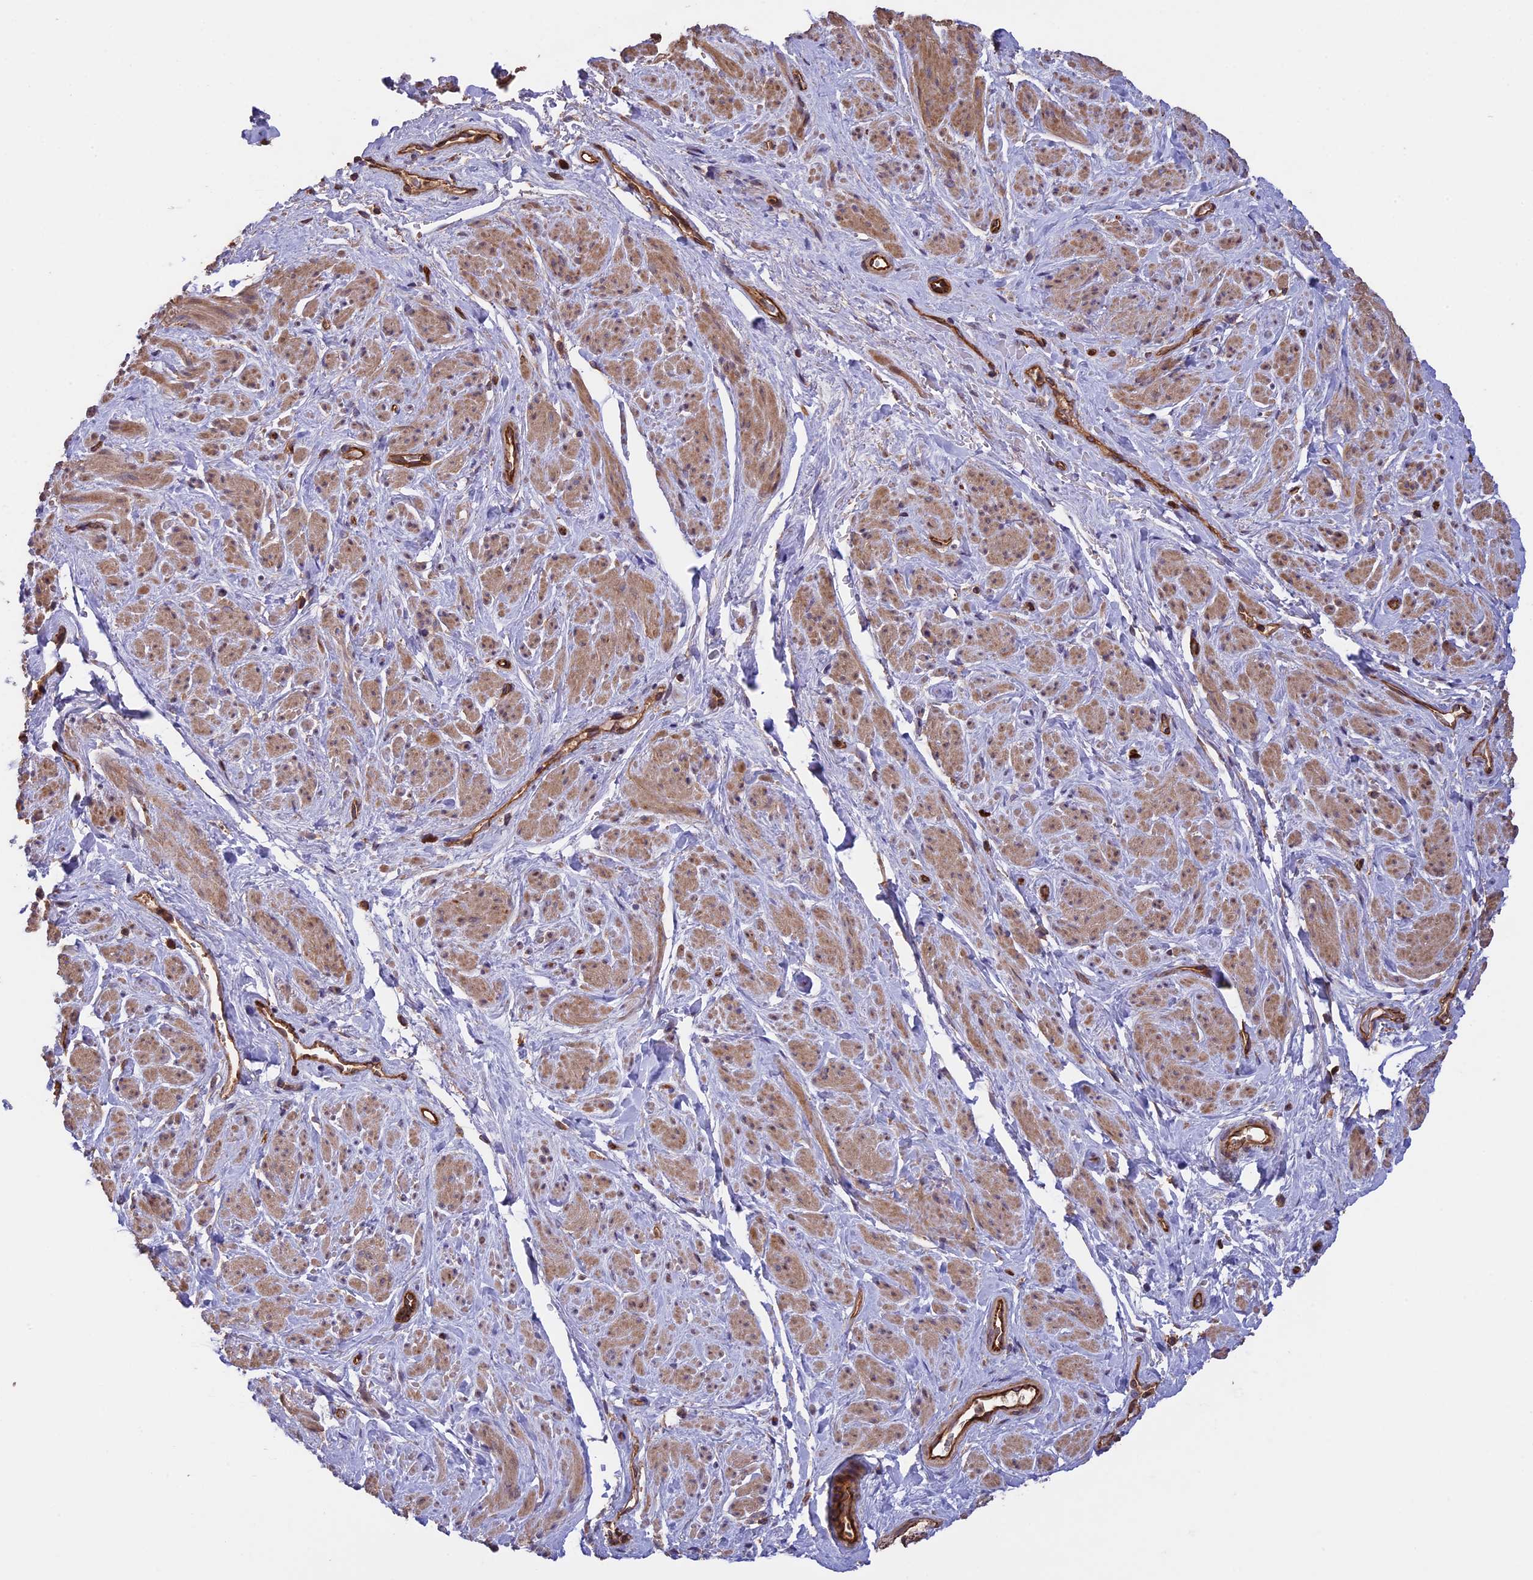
{"staining": {"intensity": "moderate", "quantity": ">75%", "location": "cytoplasmic/membranous"}, "tissue": "smooth muscle", "cell_type": "Smooth muscle cells", "image_type": "normal", "snomed": [{"axis": "morphology", "description": "Normal tissue, NOS"}, {"axis": "topography", "description": "Smooth muscle"}, {"axis": "topography", "description": "Peripheral nerve tissue"}], "caption": "IHC photomicrograph of unremarkable human smooth muscle stained for a protein (brown), which displays medium levels of moderate cytoplasmic/membranous positivity in approximately >75% of smooth muscle cells.", "gene": "GAS8", "patient": {"sex": "male", "age": 69}}